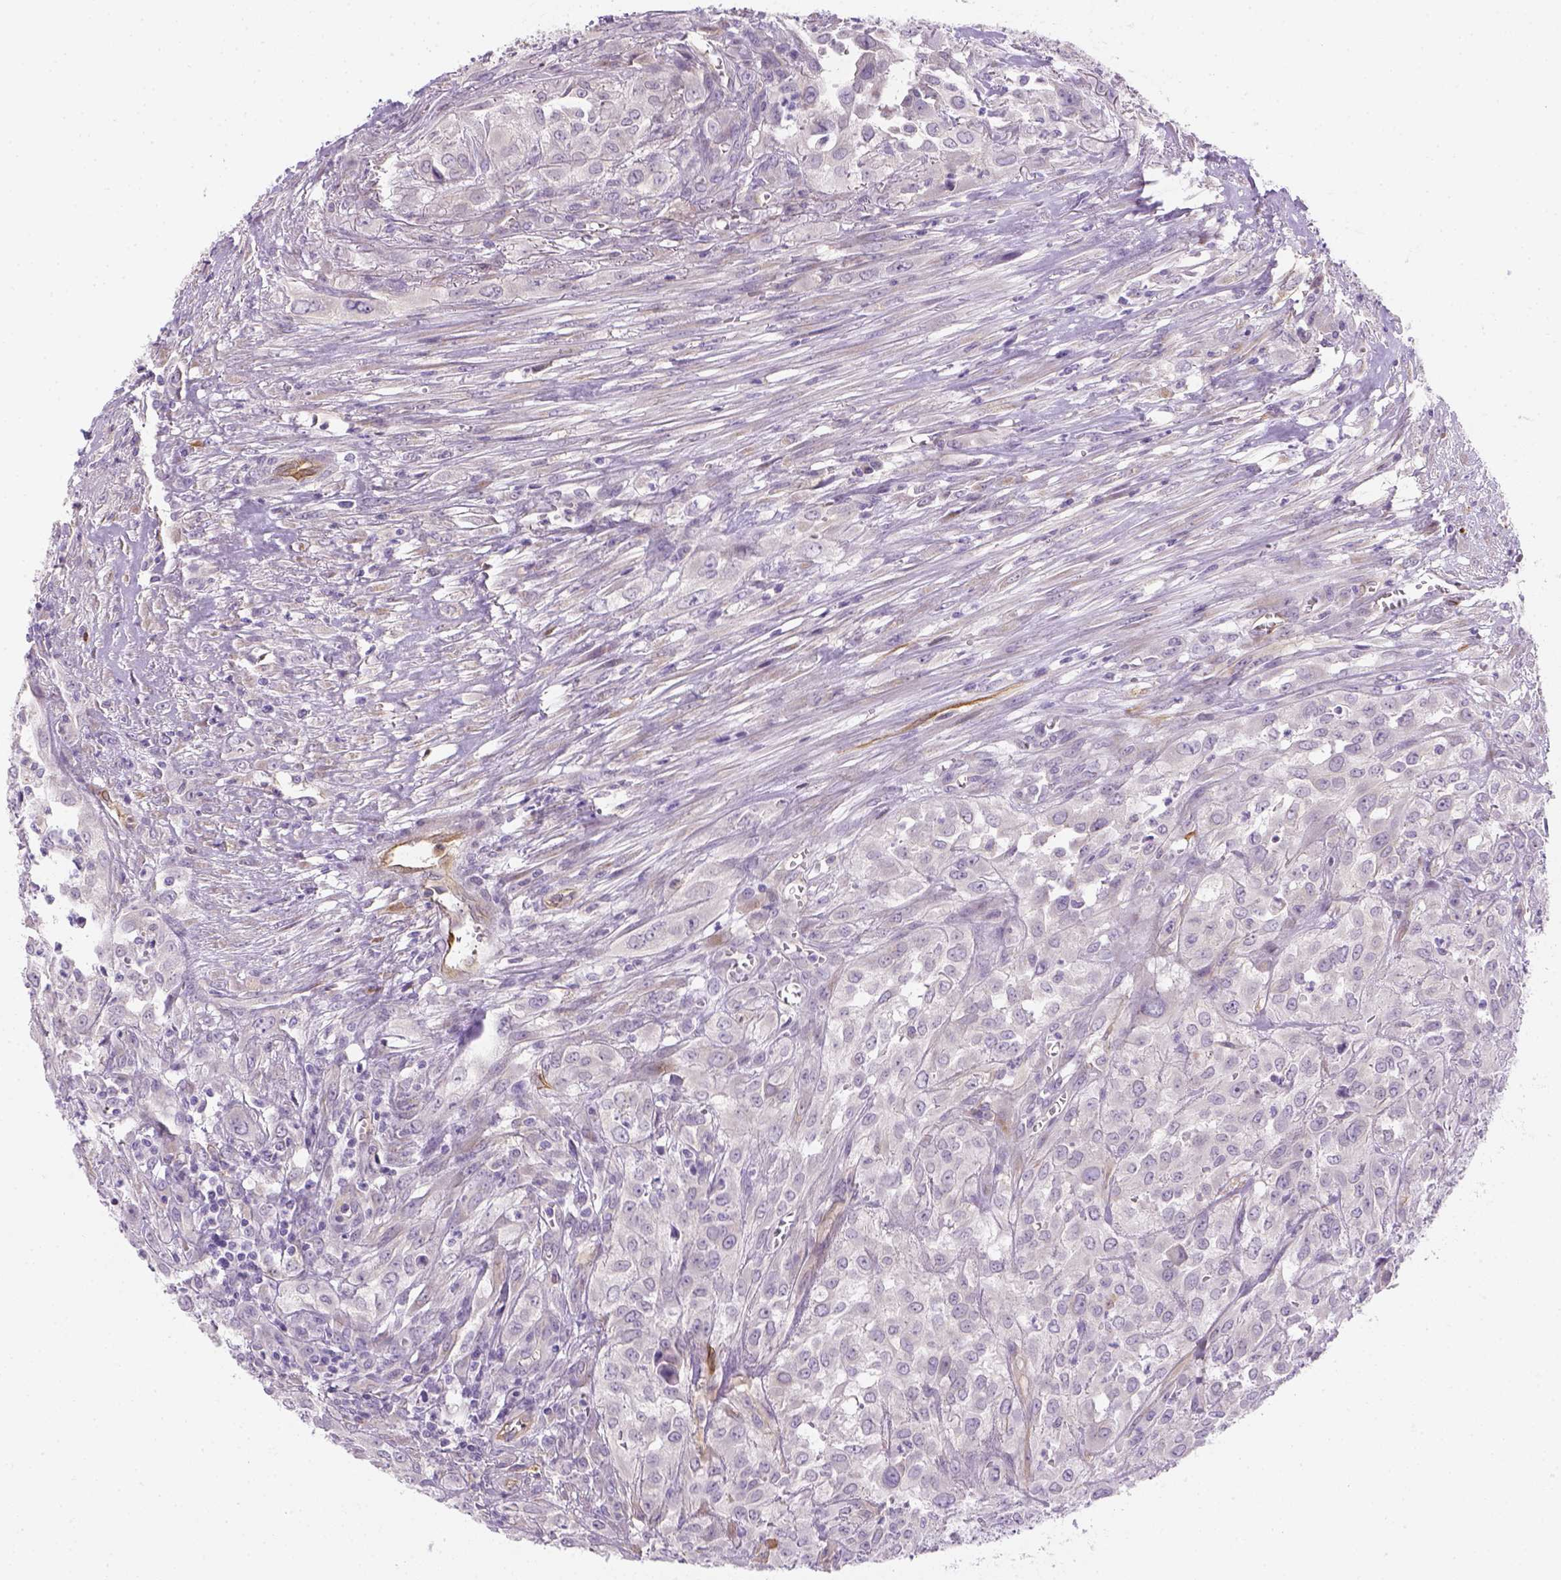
{"staining": {"intensity": "negative", "quantity": "none", "location": "none"}, "tissue": "urothelial cancer", "cell_type": "Tumor cells", "image_type": "cancer", "snomed": [{"axis": "morphology", "description": "Urothelial carcinoma, High grade"}, {"axis": "topography", "description": "Urinary bladder"}], "caption": "DAB immunohistochemical staining of urothelial carcinoma (high-grade) exhibits no significant positivity in tumor cells.", "gene": "CACNB1", "patient": {"sex": "male", "age": 67}}